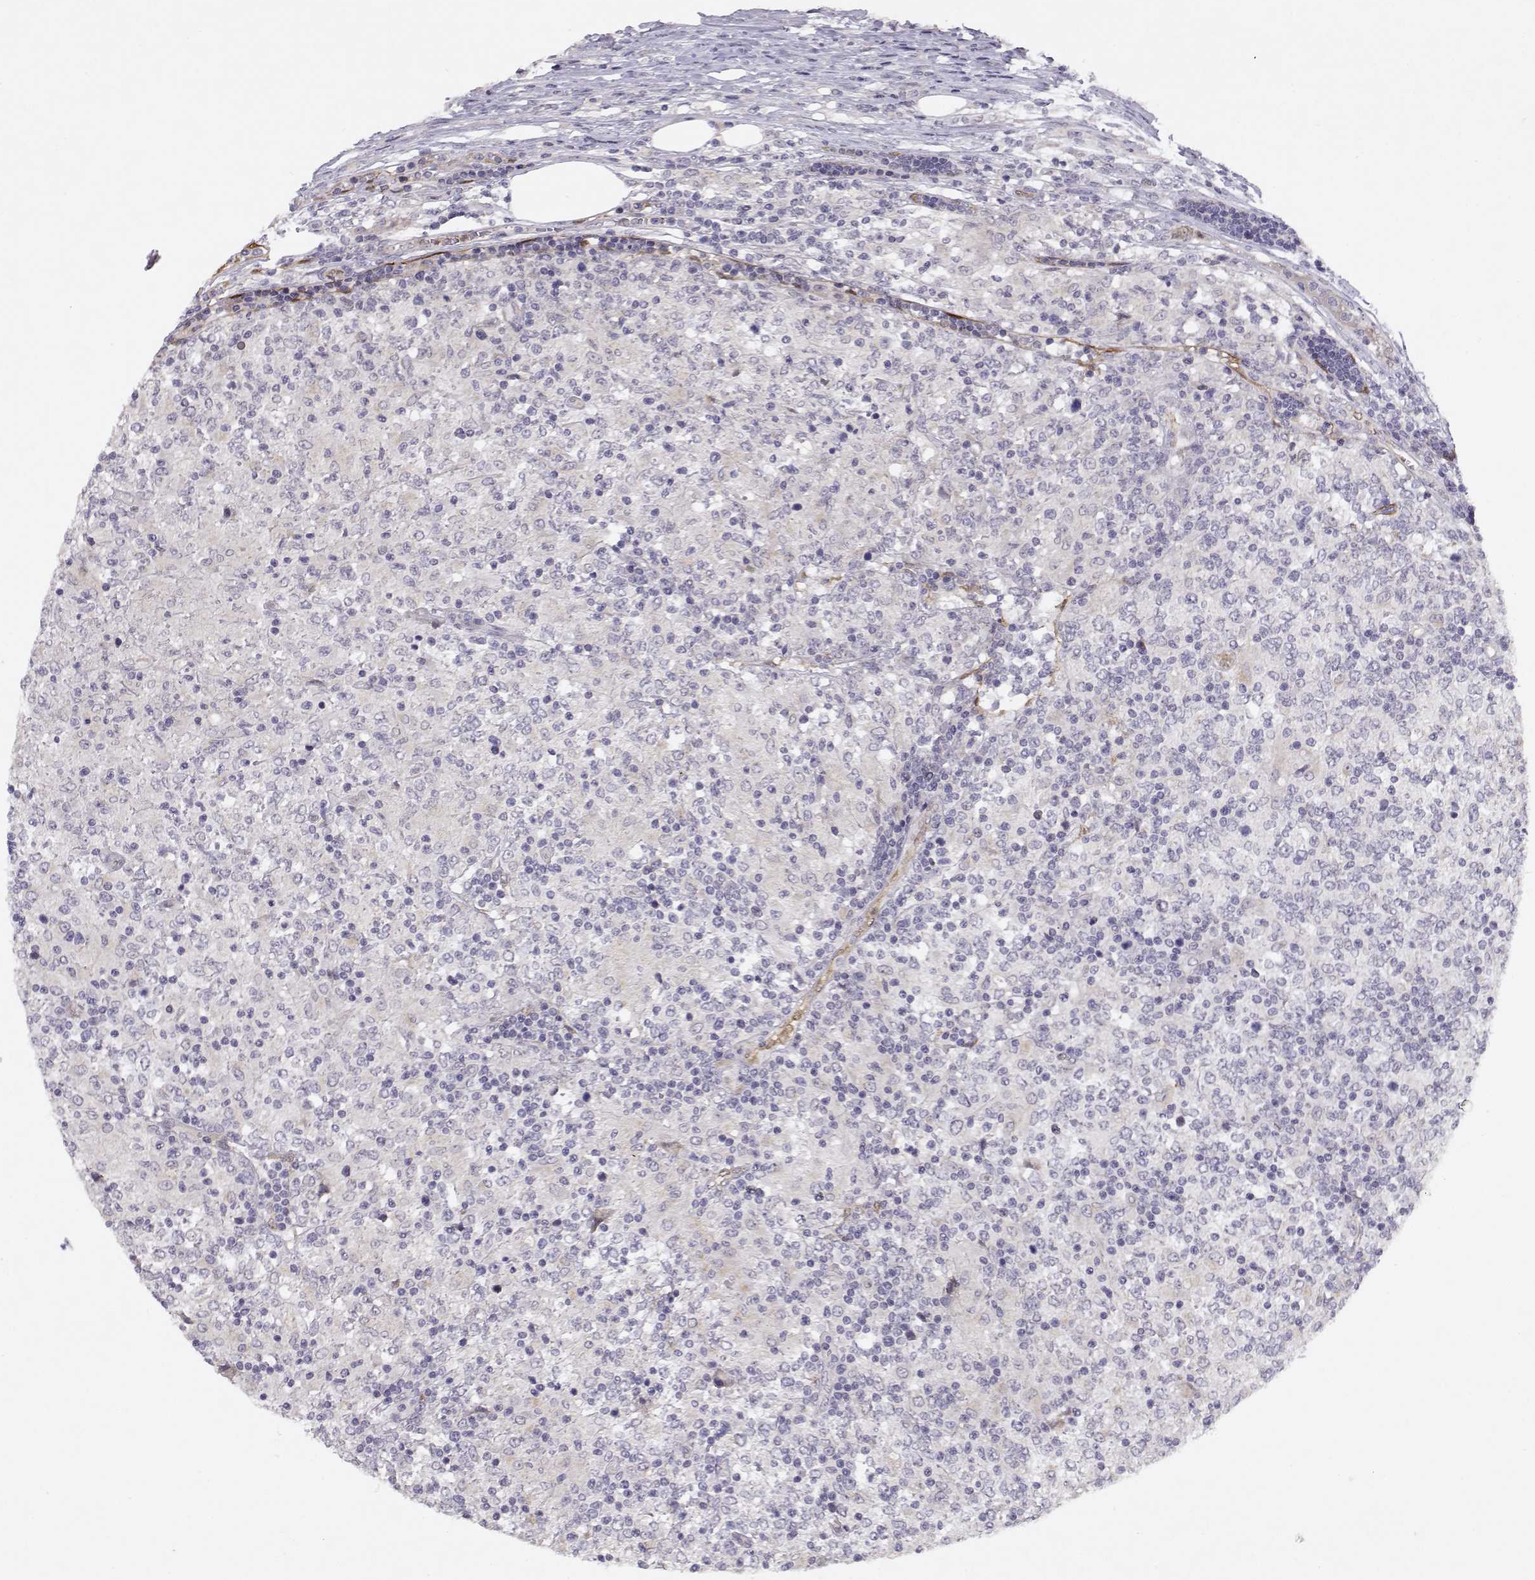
{"staining": {"intensity": "negative", "quantity": "none", "location": "none"}, "tissue": "lymphoma", "cell_type": "Tumor cells", "image_type": "cancer", "snomed": [{"axis": "morphology", "description": "Malignant lymphoma, non-Hodgkin's type, High grade"}, {"axis": "topography", "description": "Lymph node"}], "caption": "Human lymphoma stained for a protein using IHC exhibits no positivity in tumor cells.", "gene": "BMX", "patient": {"sex": "female", "age": 84}}